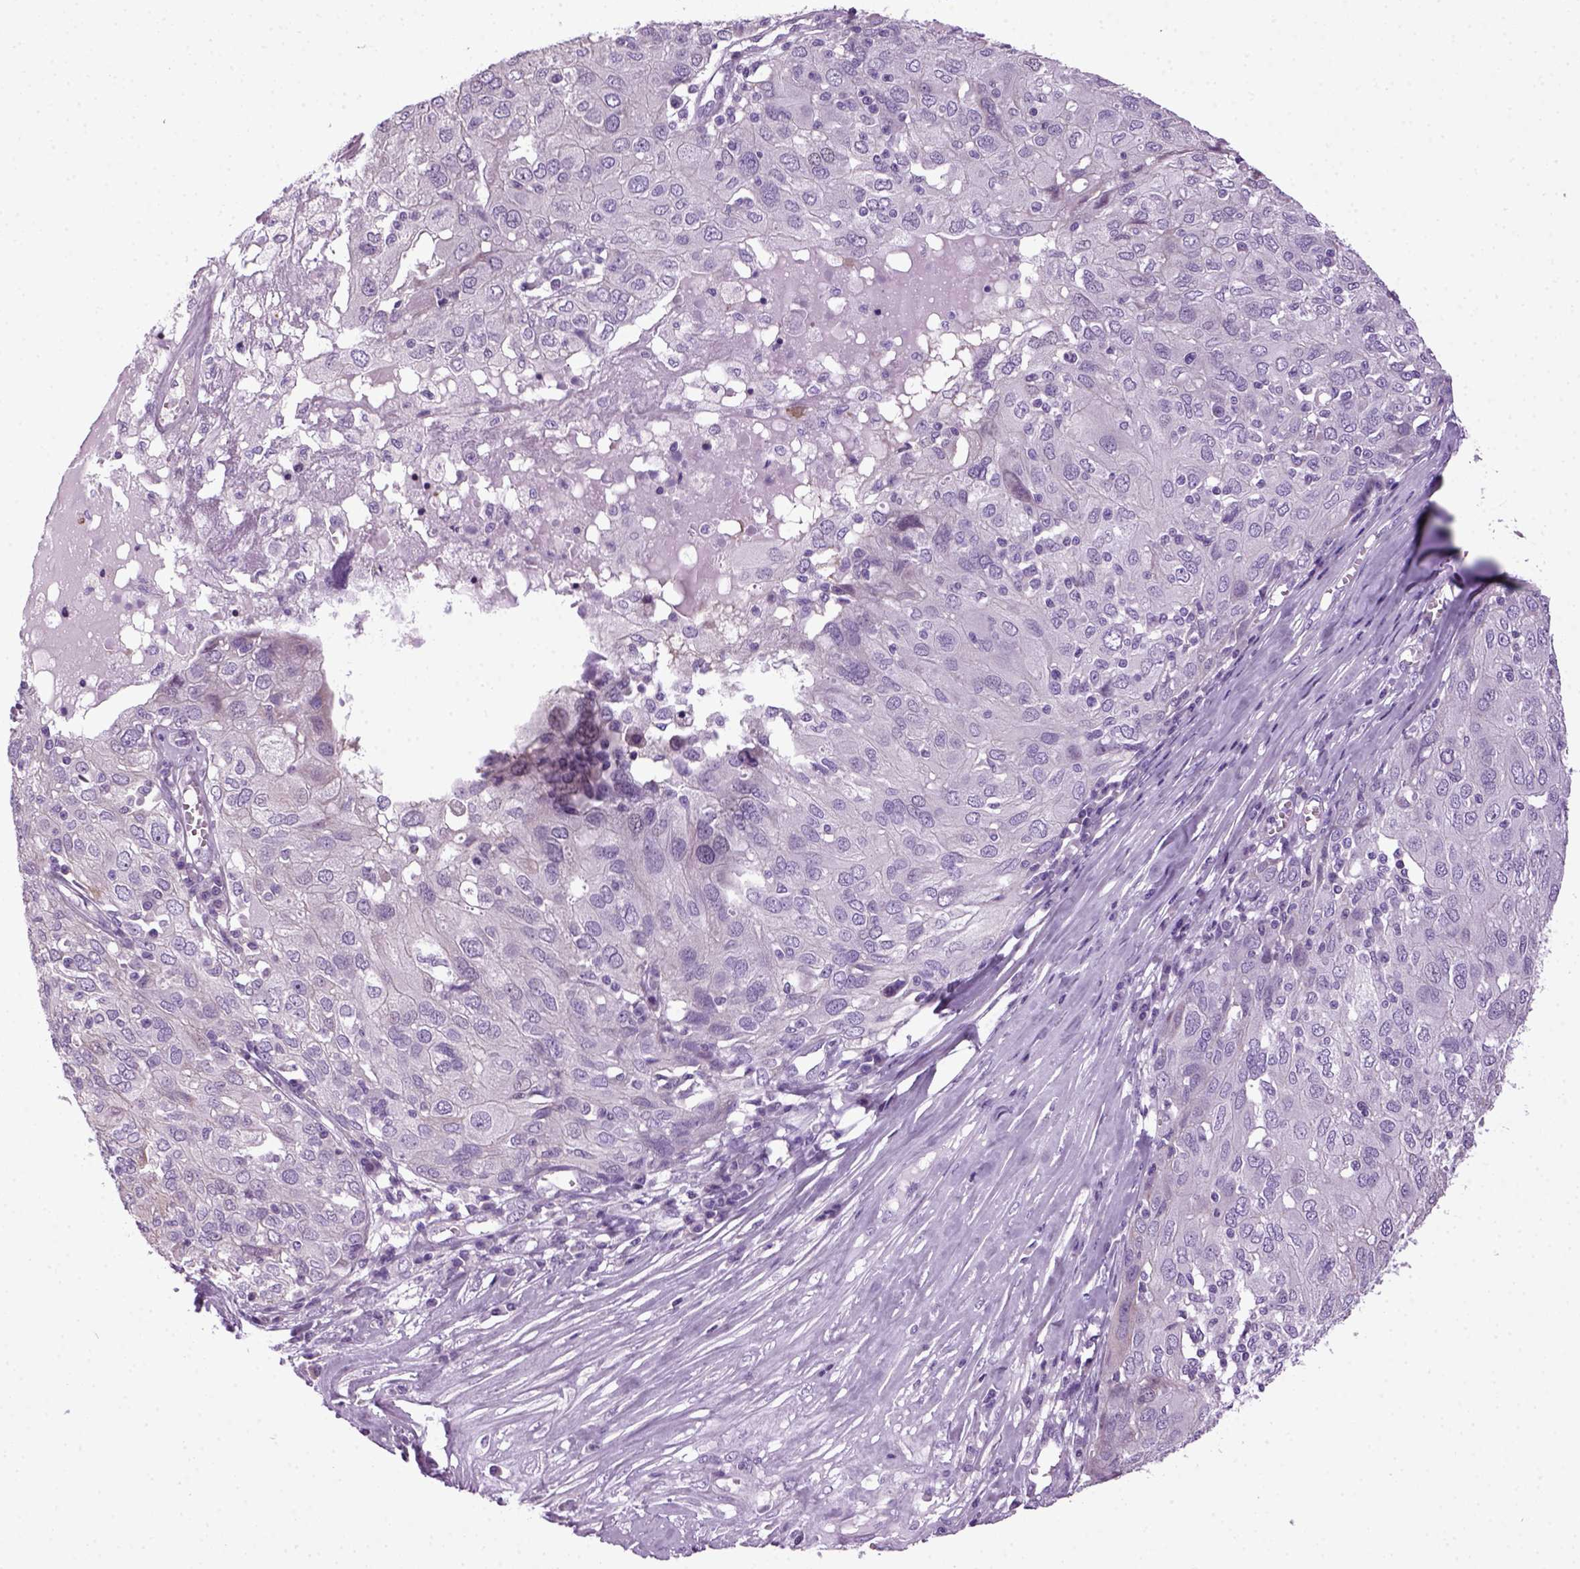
{"staining": {"intensity": "negative", "quantity": "none", "location": "none"}, "tissue": "ovarian cancer", "cell_type": "Tumor cells", "image_type": "cancer", "snomed": [{"axis": "morphology", "description": "Carcinoma, endometroid"}, {"axis": "topography", "description": "Ovary"}], "caption": "This image is of ovarian cancer (endometroid carcinoma) stained with immunohistochemistry to label a protein in brown with the nuclei are counter-stained blue. There is no staining in tumor cells.", "gene": "HMCN2", "patient": {"sex": "female", "age": 50}}